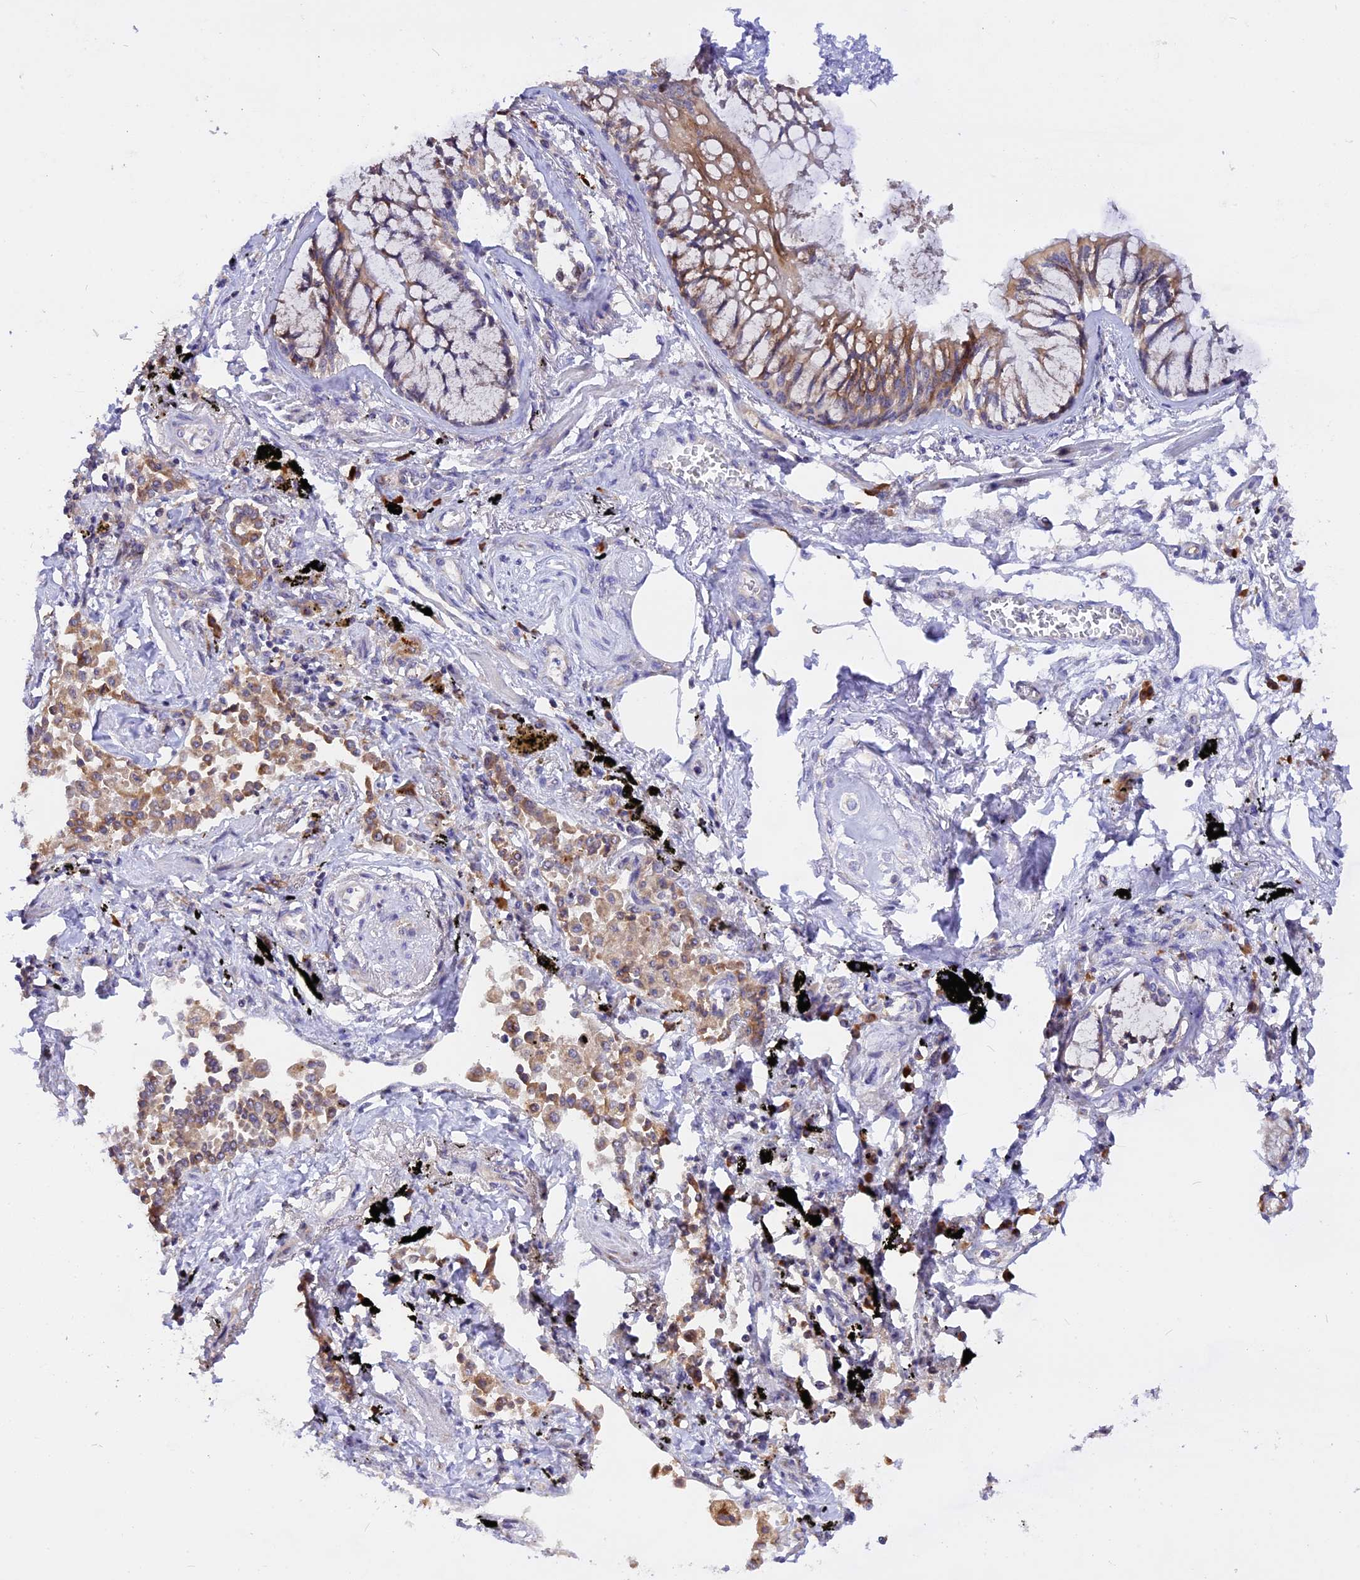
{"staining": {"intensity": "moderate", "quantity": ">75%", "location": "cytoplasmic/membranous"}, "tissue": "lung cancer", "cell_type": "Tumor cells", "image_type": "cancer", "snomed": [{"axis": "morphology", "description": "Adenocarcinoma, NOS"}, {"axis": "topography", "description": "Lung"}], "caption": "Adenocarcinoma (lung) stained with immunohistochemistry exhibits moderate cytoplasmic/membranous positivity in about >75% of tumor cells.", "gene": "GNPTAB", "patient": {"sex": "male", "age": 67}}